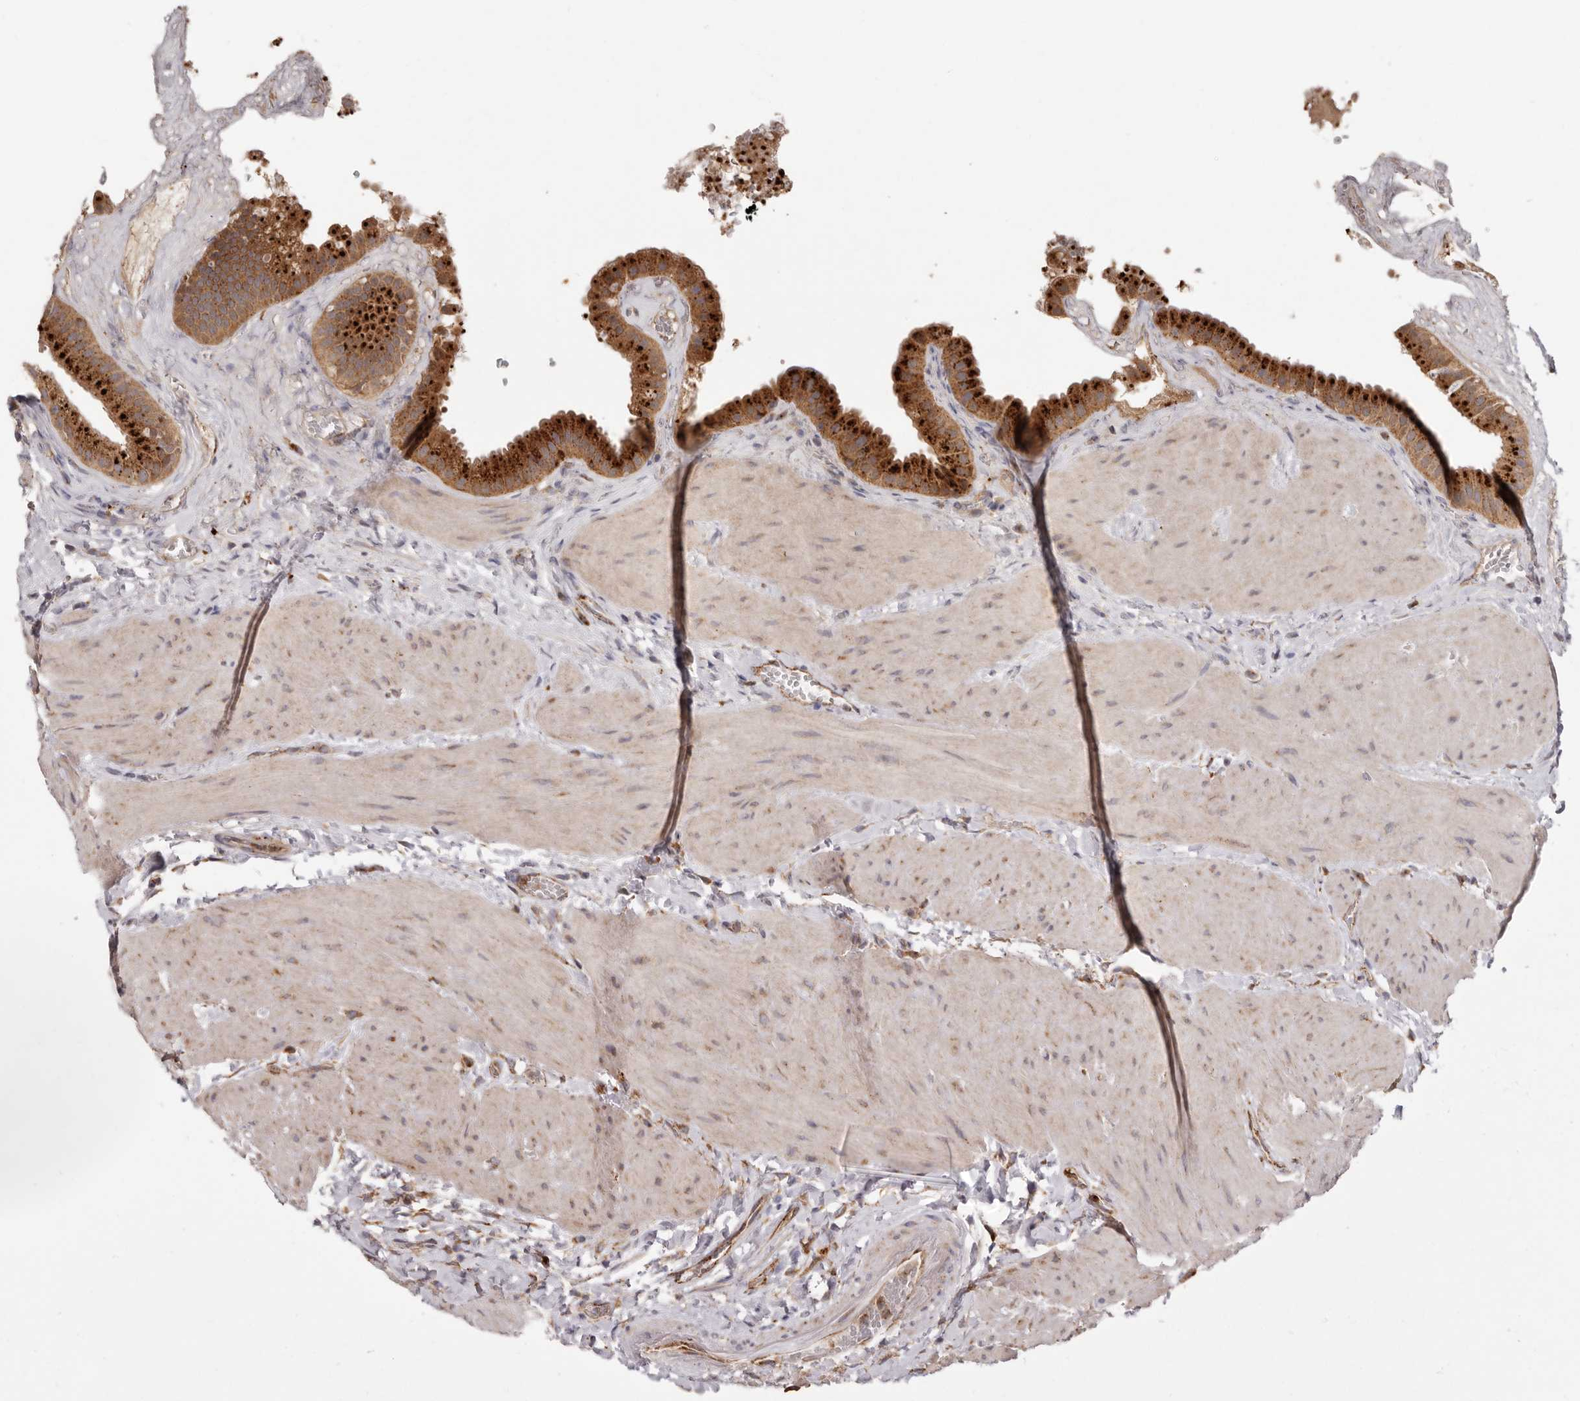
{"staining": {"intensity": "strong", "quantity": ">75%", "location": "cytoplasmic/membranous"}, "tissue": "gallbladder", "cell_type": "Glandular cells", "image_type": "normal", "snomed": [{"axis": "morphology", "description": "Normal tissue, NOS"}, {"axis": "topography", "description": "Gallbladder"}], "caption": "A micrograph showing strong cytoplasmic/membranous expression in about >75% of glandular cells in unremarkable gallbladder, as visualized by brown immunohistochemical staining.", "gene": "GRN", "patient": {"sex": "male", "age": 55}}